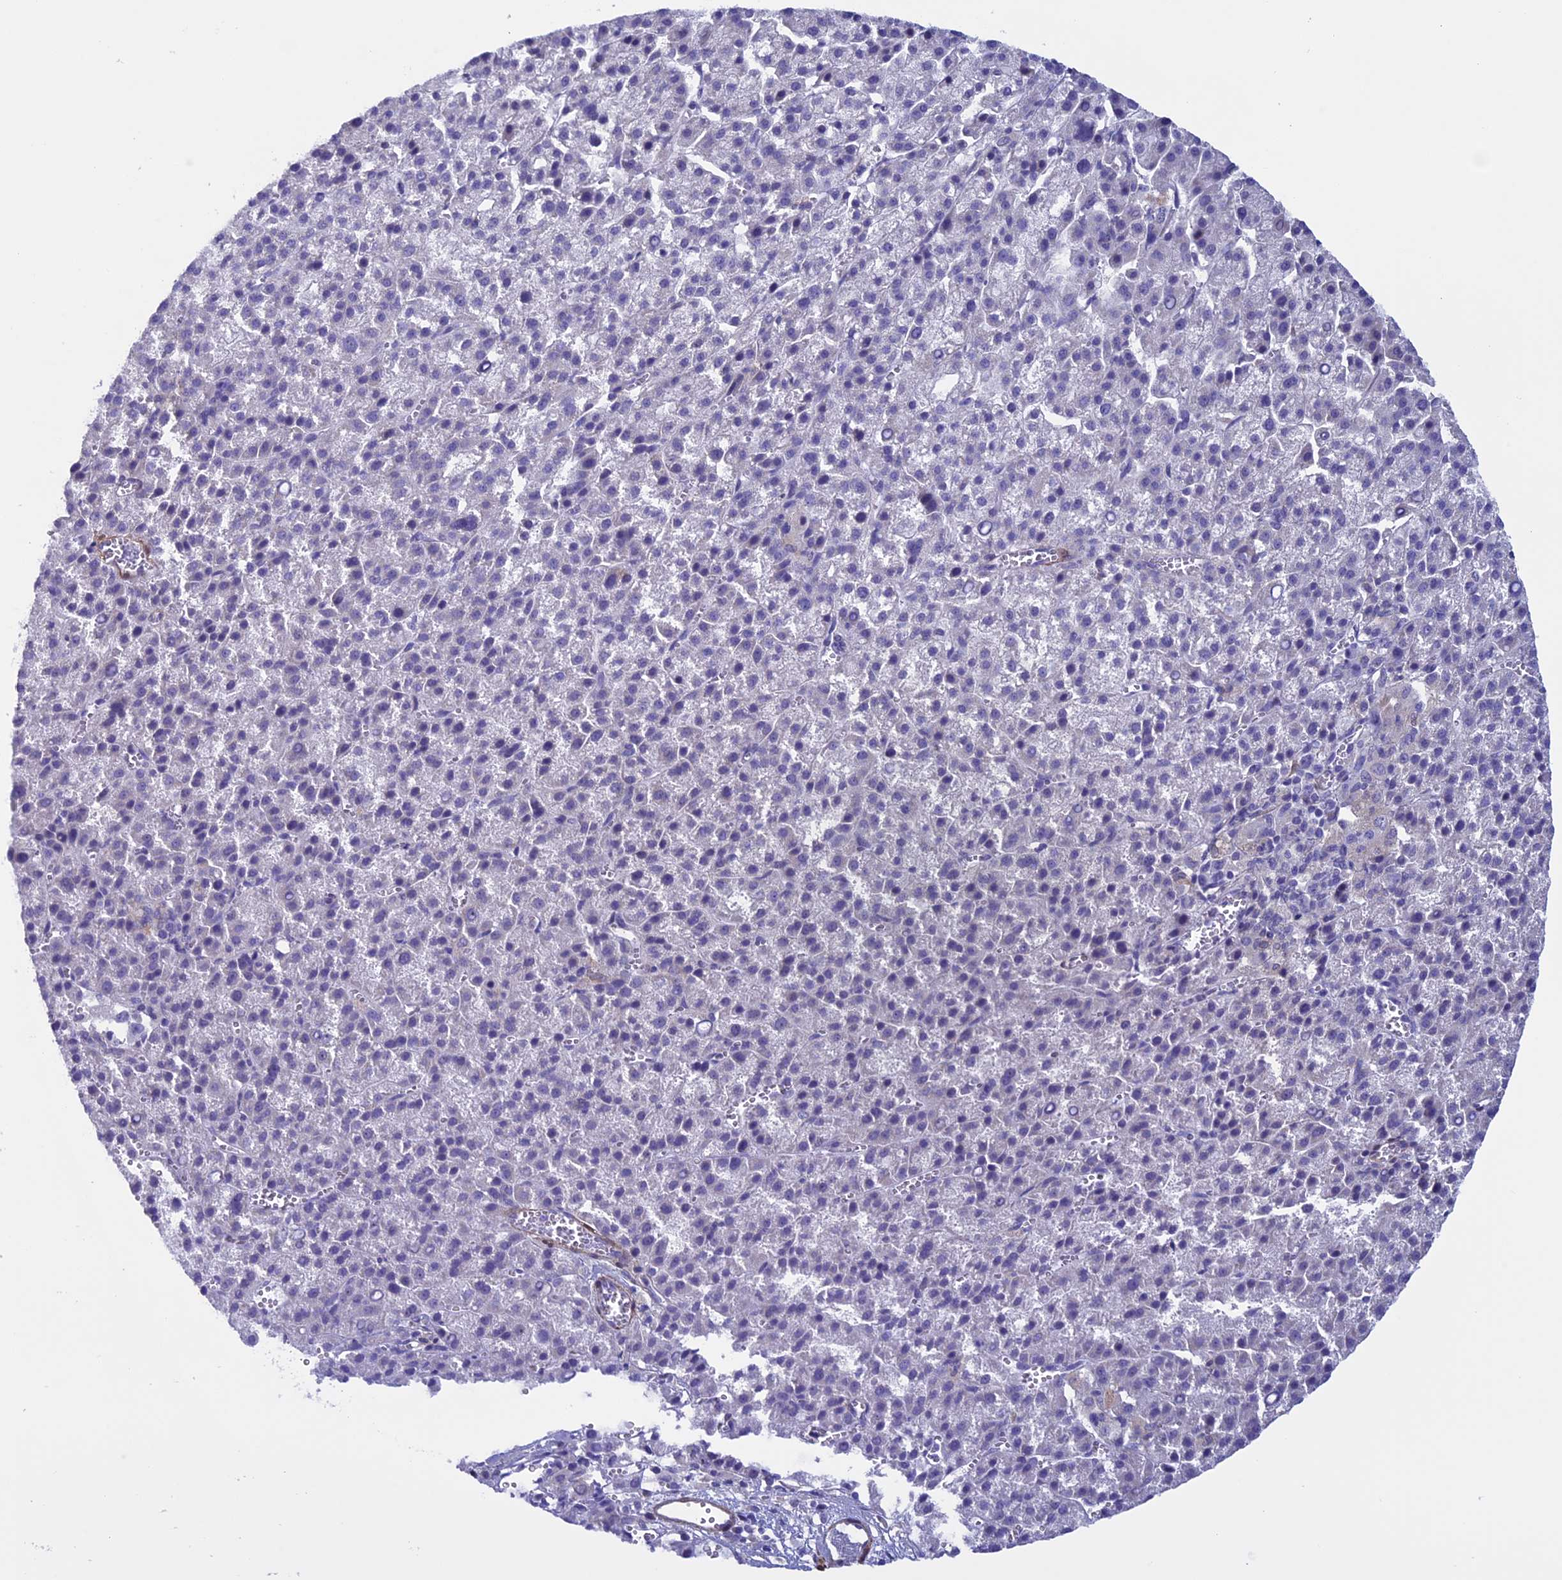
{"staining": {"intensity": "negative", "quantity": "none", "location": "none"}, "tissue": "liver cancer", "cell_type": "Tumor cells", "image_type": "cancer", "snomed": [{"axis": "morphology", "description": "Carcinoma, Hepatocellular, NOS"}, {"axis": "topography", "description": "Liver"}], "caption": "This is a image of immunohistochemistry staining of hepatocellular carcinoma (liver), which shows no staining in tumor cells.", "gene": "IGSF6", "patient": {"sex": "female", "age": 58}}